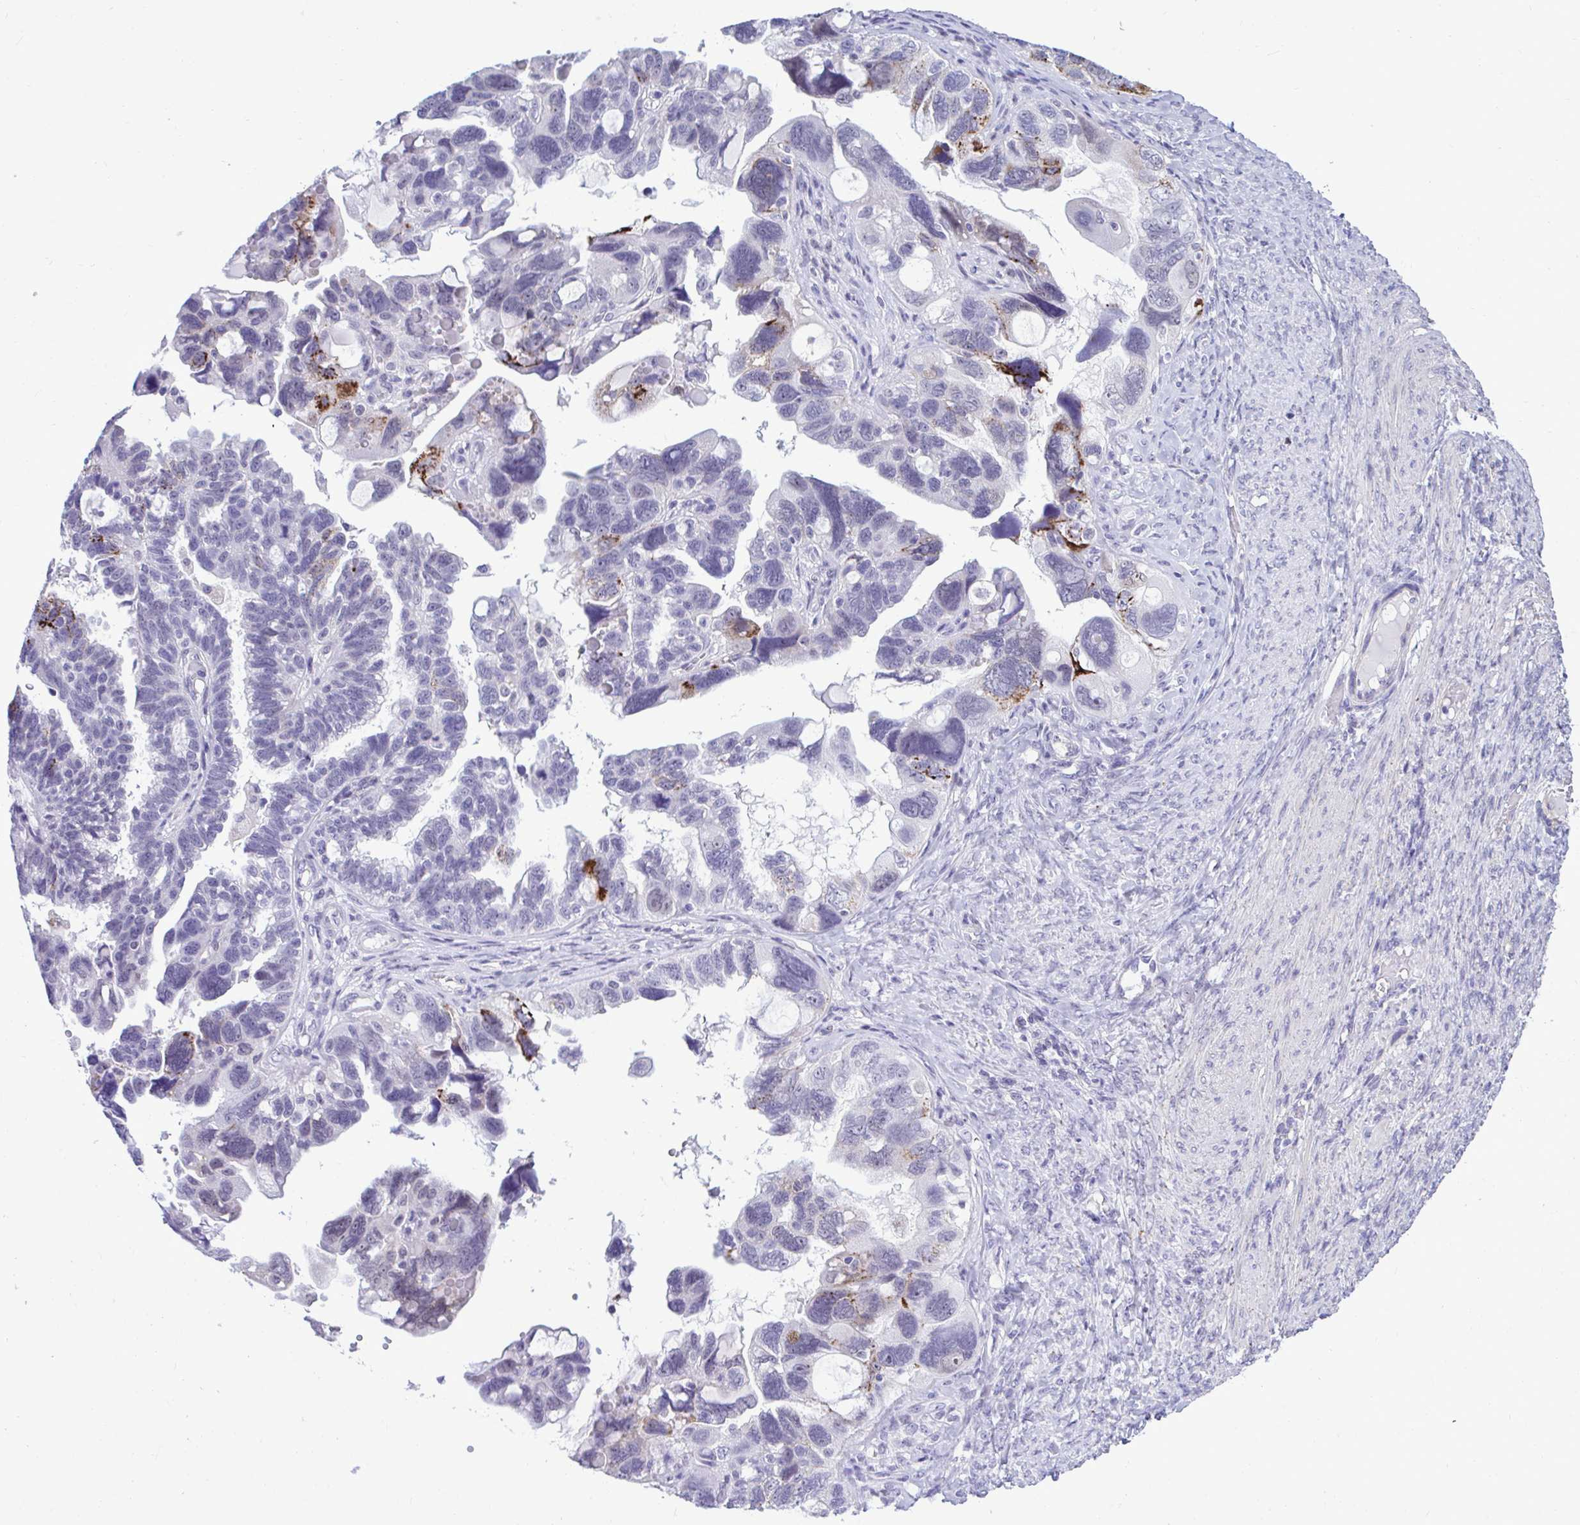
{"staining": {"intensity": "negative", "quantity": "none", "location": "none"}, "tissue": "ovarian cancer", "cell_type": "Tumor cells", "image_type": "cancer", "snomed": [{"axis": "morphology", "description": "Cystadenocarcinoma, serous, NOS"}, {"axis": "topography", "description": "Ovary"}], "caption": "Immunohistochemical staining of human serous cystadenocarcinoma (ovarian) shows no significant expression in tumor cells.", "gene": "SLC25A51", "patient": {"sex": "female", "age": 60}}